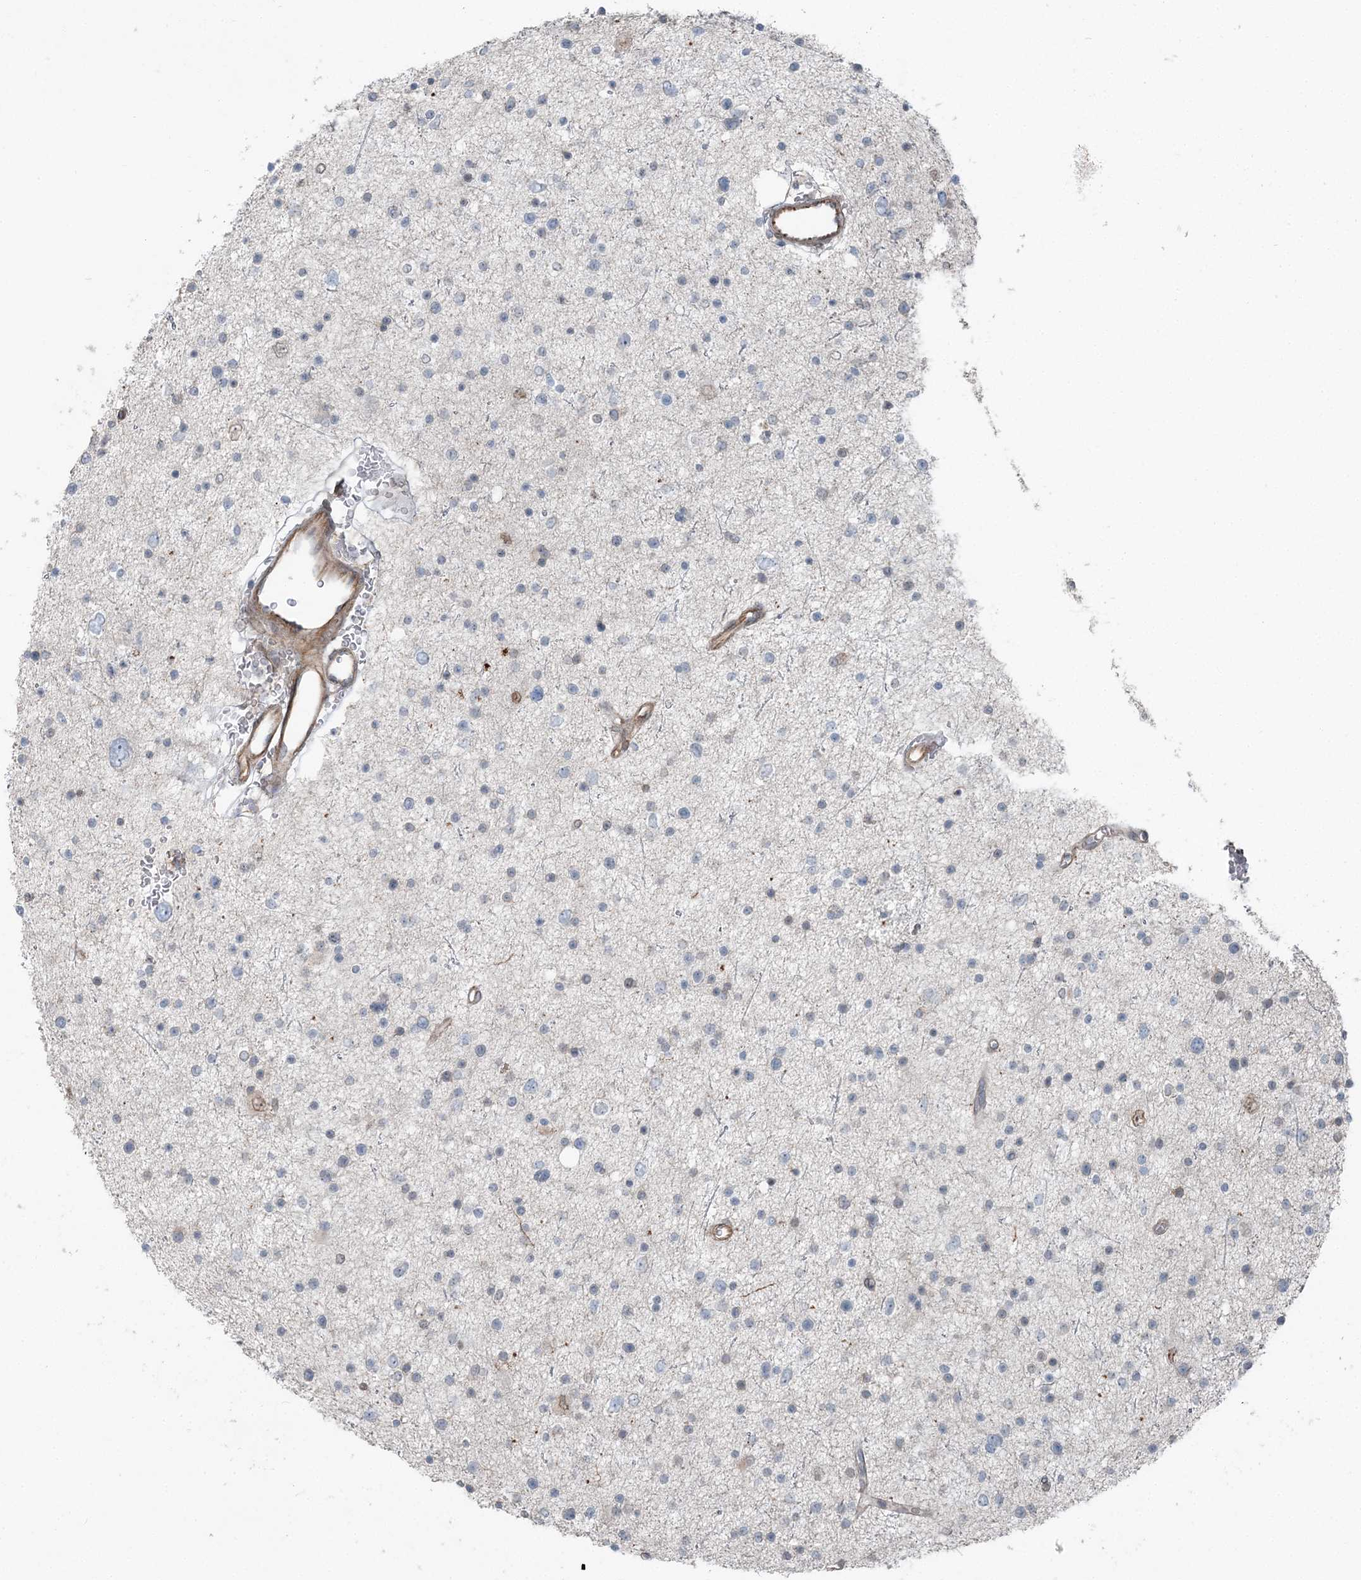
{"staining": {"intensity": "negative", "quantity": "none", "location": "none"}, "tissue": "glioma", "cell_type": "Tumor cells", "image_type": "cancer", "snomed": [{"axis": "morphology", "description": "Glioma, malignant, Low grade"}, {"axis": "topography", "description": "Brain"}], "caption": "Protein analysis of low-grade glioma (malignant) demonstrates no significant expression in tumor cells.", "gene": "FBXL17", "patient": {"sex": "female", "age": 37}}